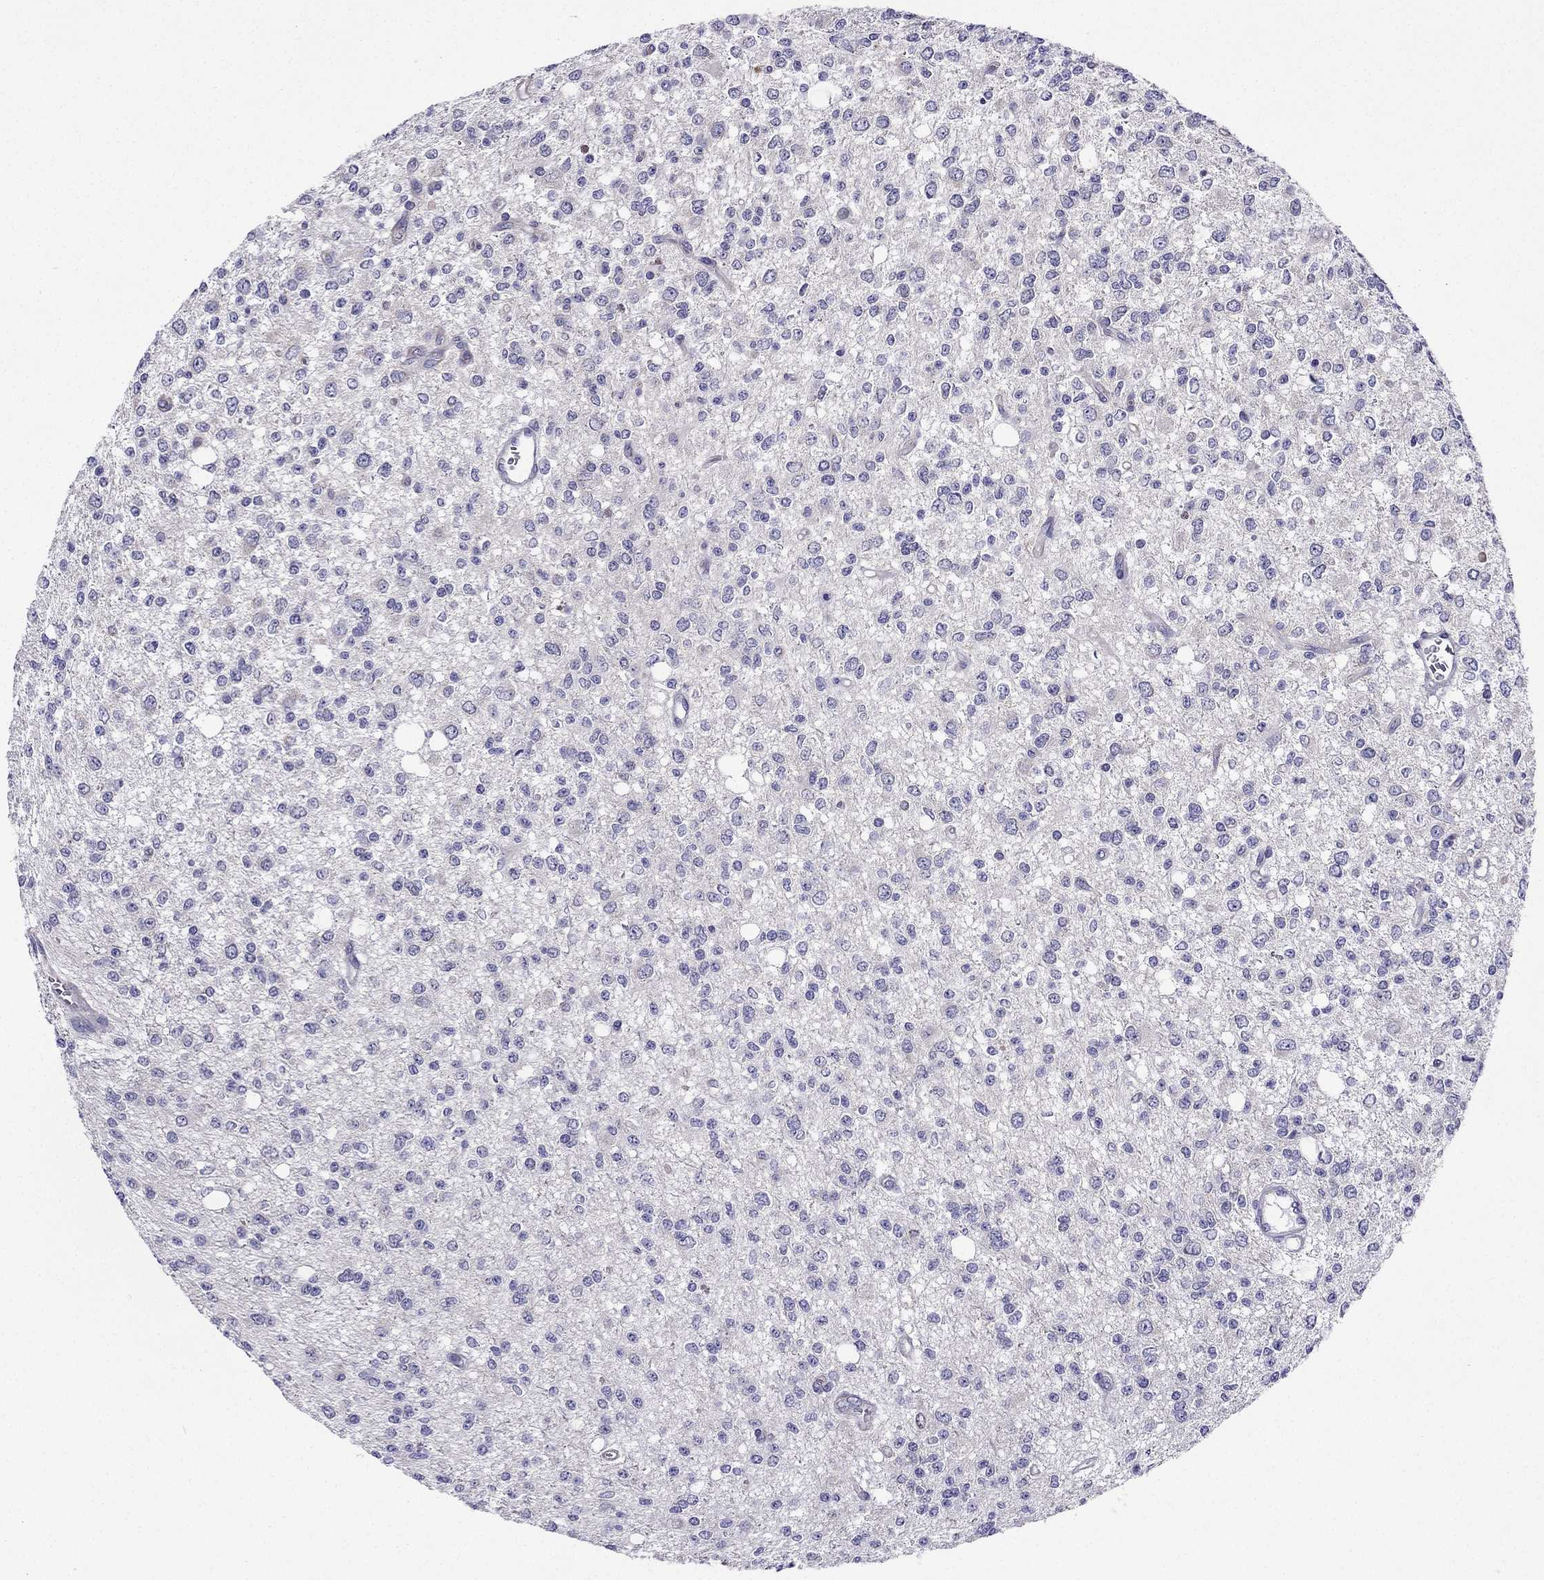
{"staining": {"intensity": "negative", "quantity": "none", "location": "none"}, "tissue": "glioma", "cell_type": "Tumor cells", "image_type": "cancer", "snomed": [{"axis": "morphology", "description": "Glioma, malignant, Low grade"}, {"axis": "topography", "description": "Brain"}], "caption": "Immunohistochemistry (IHC) photomicrograph of human glioma stained for a protein (brown), which demonstrates no expression in tumor cells. (Immunohistochemistry, brightfield microscopy, high magnification).", "gene": "KIF5A", "patient": {"sex": "male", "age": 67}}